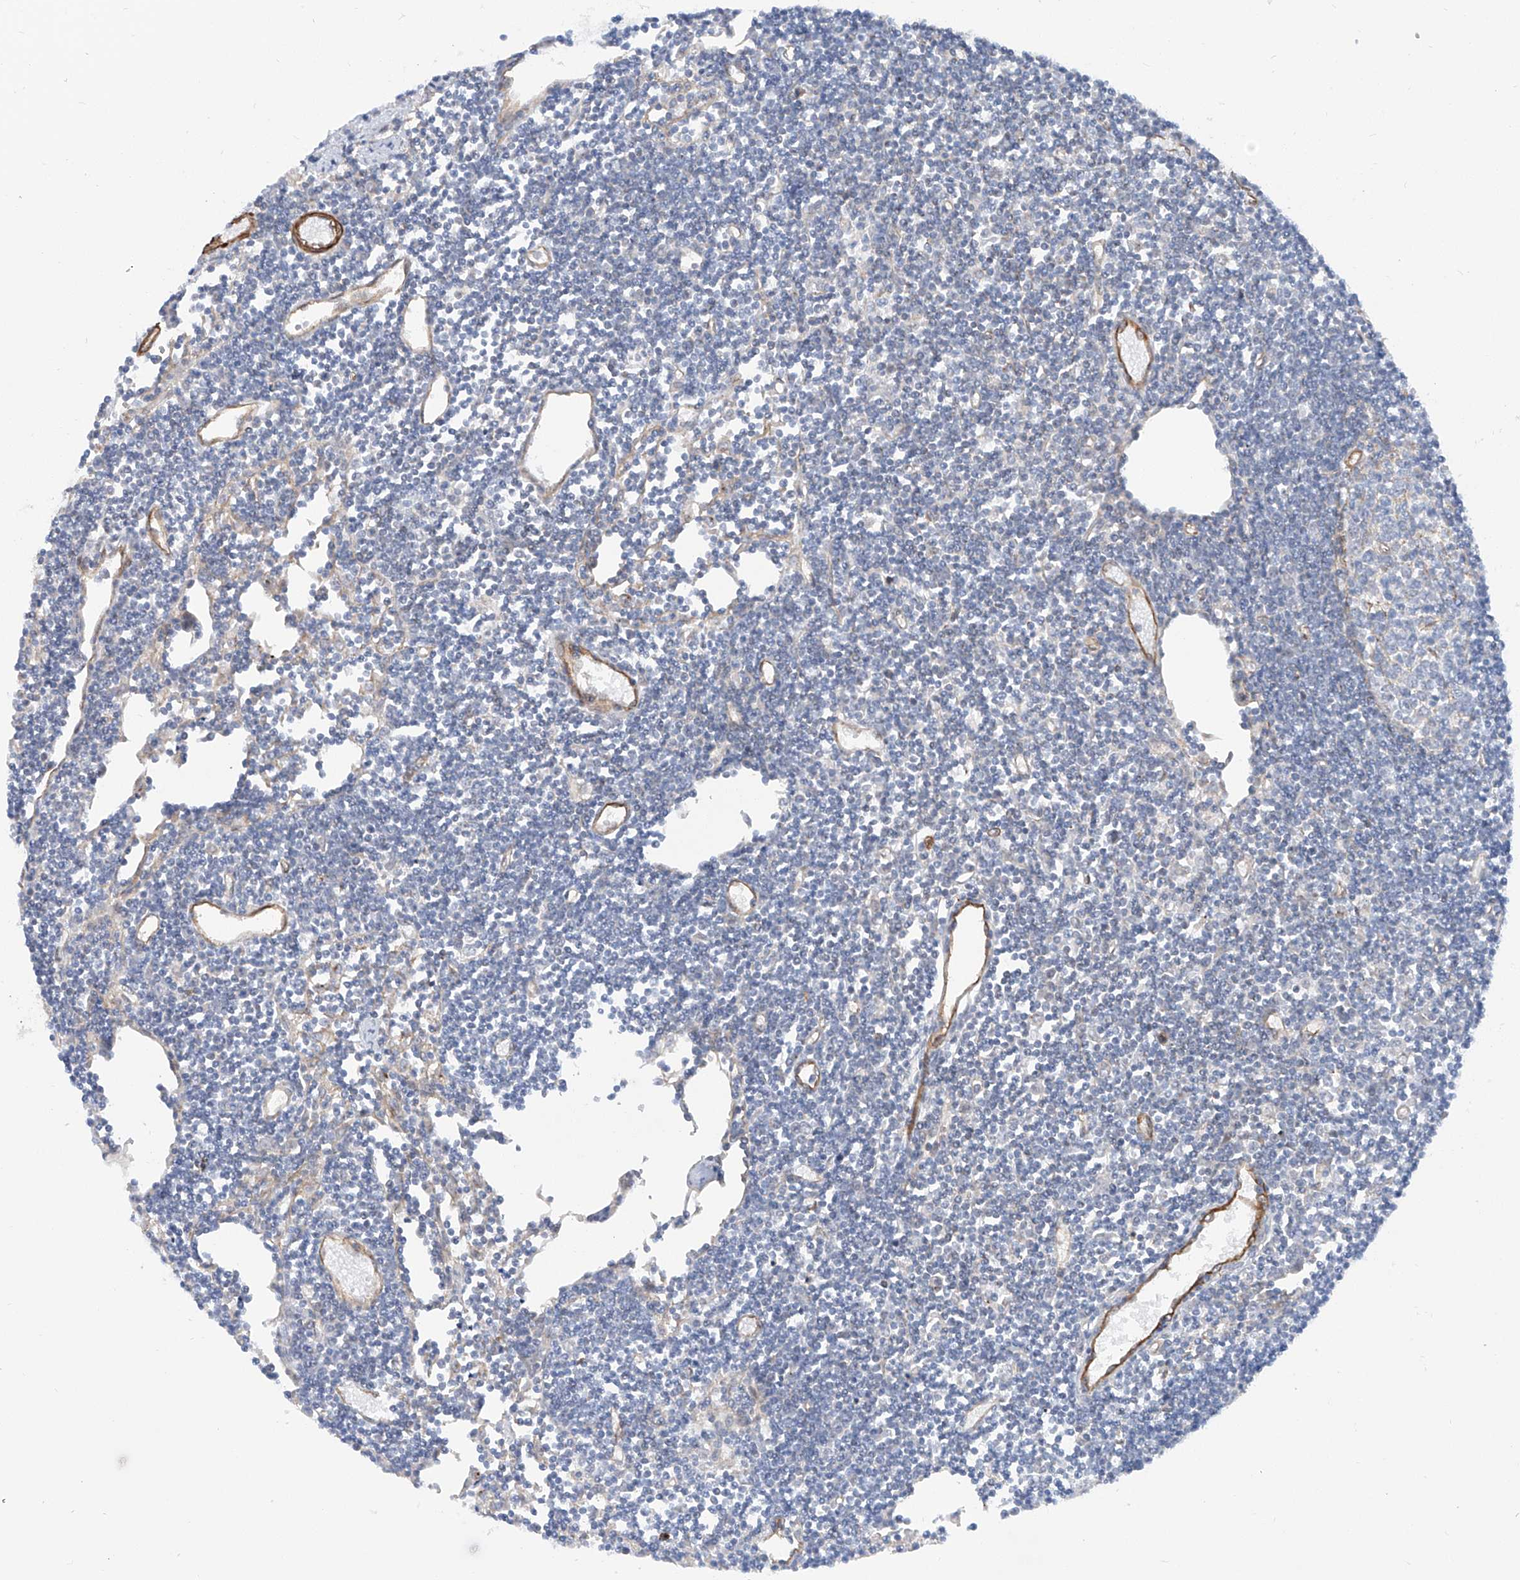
{"staining": {"intensity": "negative", "quantity": "none", "location": "none"}, "tissue": "lymph node", "cell_type": "Germinal center cells", "image_type": "normal", "snomed": [{"axis": "morphology", "description": "Normal tissue, NOS"}, {"axis": "topography", "description": "Lymph node"}], "caption": "Immunohistochemical staining of benign lymph node shows no significant staining in germinal center cells.", "gene": "ZNF490", "patient": {"sex": "female", "age": 11}}